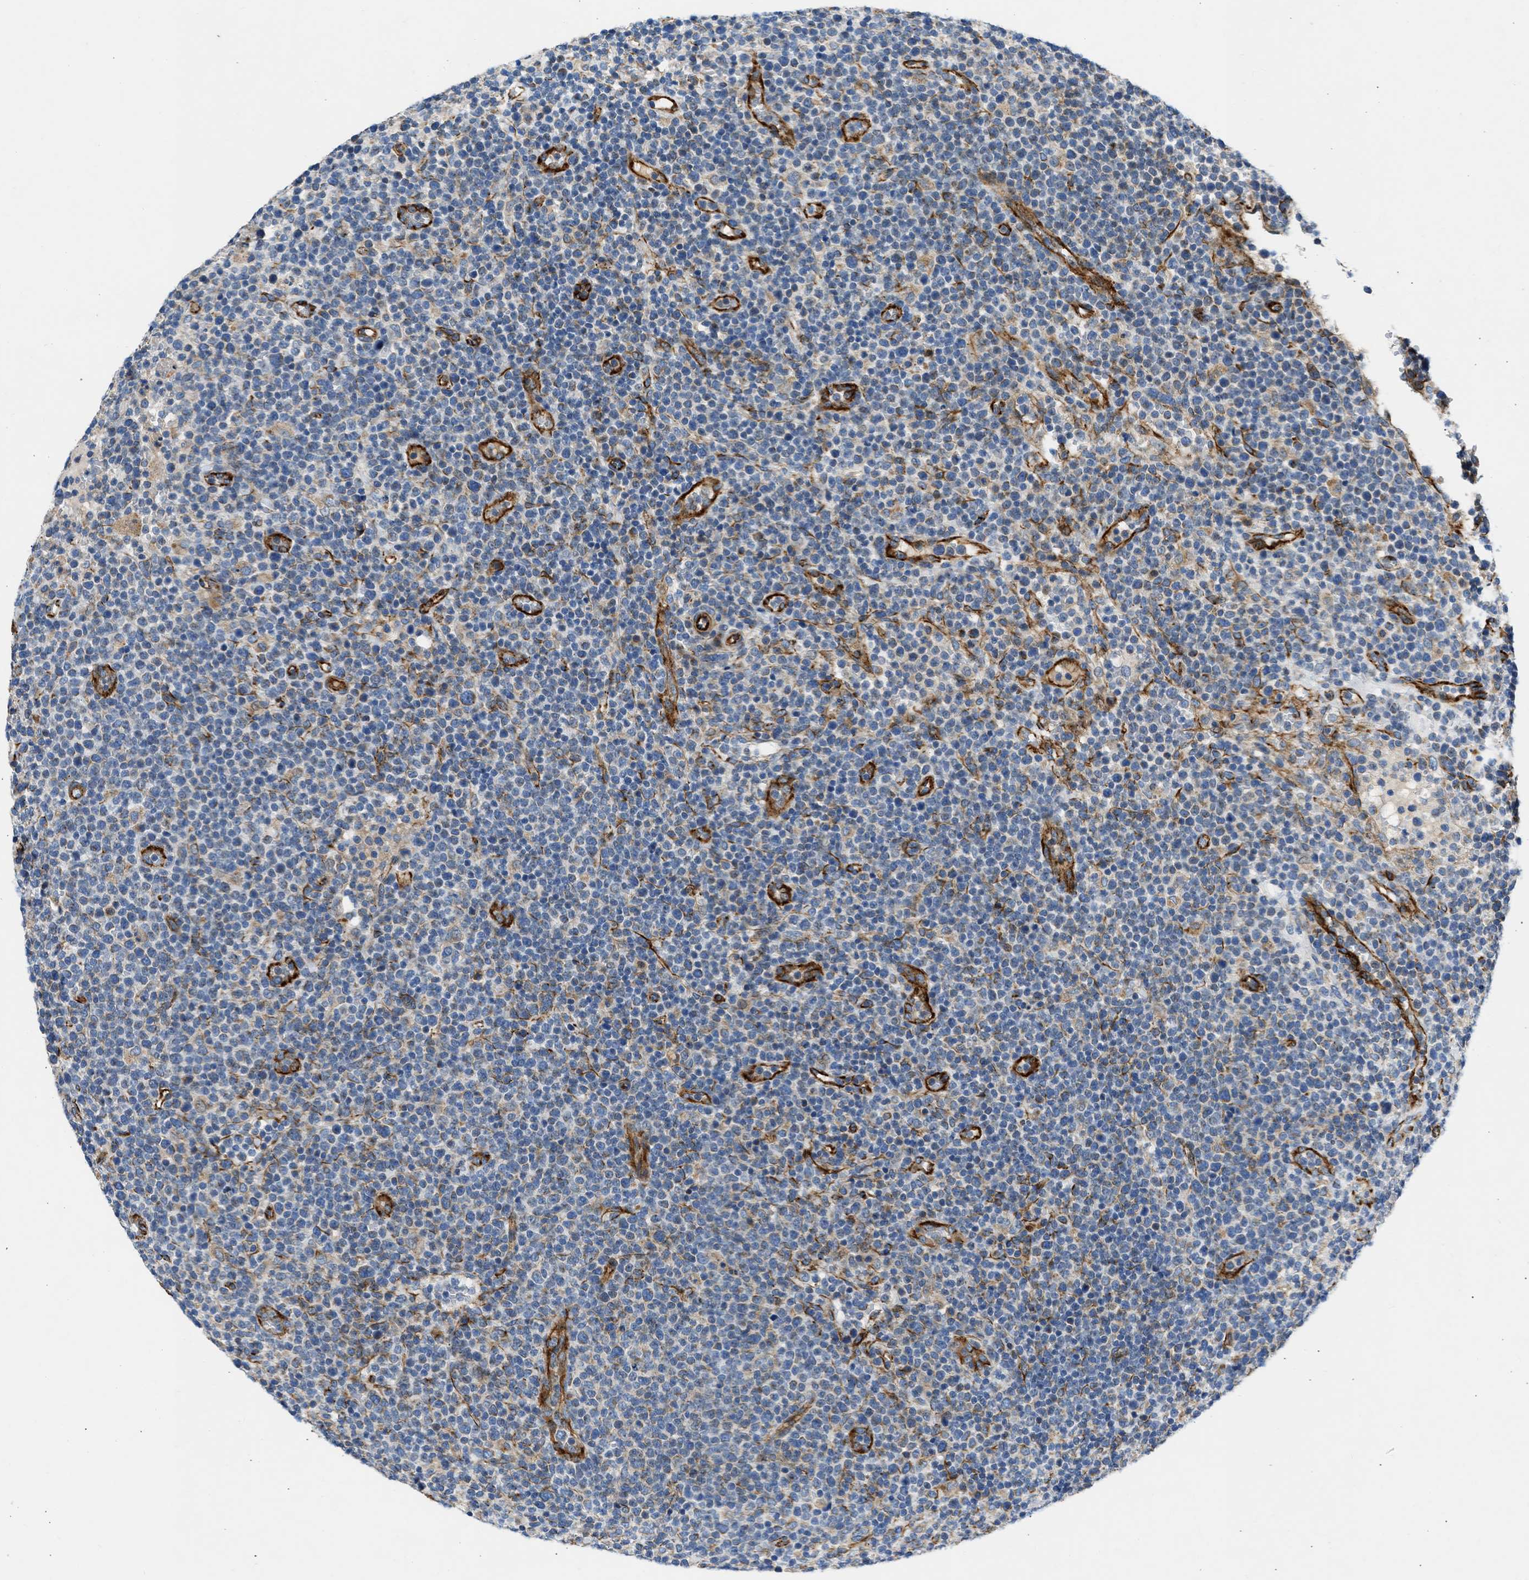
{"staining": {"intensity": "weak", "quantity": "25%-75%", "location": "cytoplasmic/membranous"}, "tissue": "lymphoma", "cell_type": "Tumor cells", "image_type": "cancer", "snomed": [{"axis": "morphology", "description": "Malignant lymphoma, non-Hodgkin's type, High grade"}, {"axis": "topography", "description": "Lymph node"}], "caption": "A brown stain highlights weak cytoplasmic/membranous expression of a protein in lymphoma tumor cells.", "gene": "ULK4", "patient": {"sex": "male", "age": 61}}